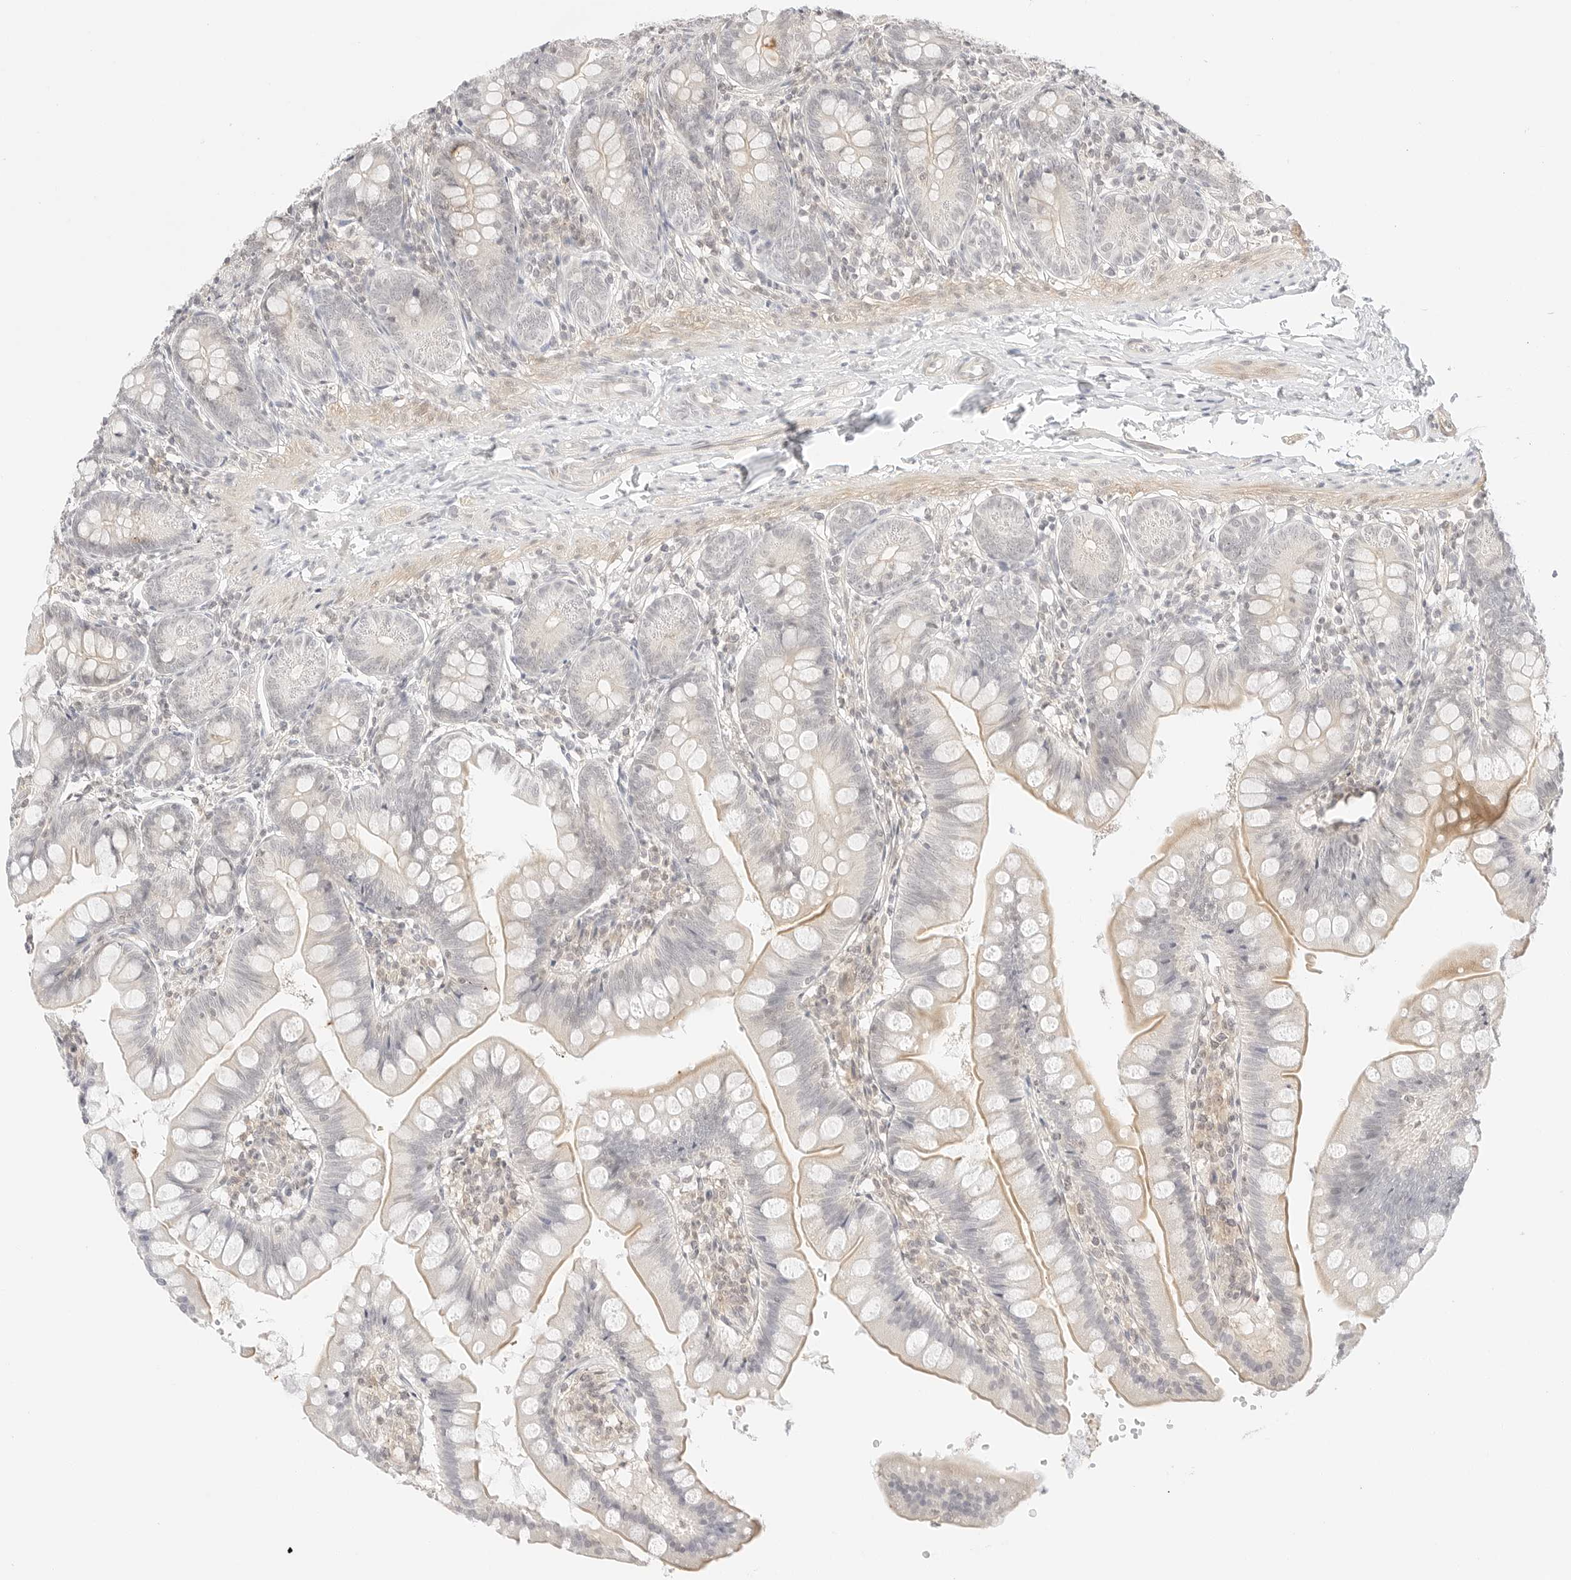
{"staining": {"intensity": "moderate", "quantity": "<25%", "location": "cytoplasmic/membranous"}, "tissue": "small intestine", "cell_type": "Glandular cells", "image_type": "normal", "snomed": [{"axis": "morphology", "description": "Normal tissue, NOS"}, {"axis": "topography", "description": "Small intestine"}], "caption": "An immunohistochemistry photomicrograph of unremarkable tissue is shown. Protein staining in brown labels moderate cytoplasmic/membranous positivity in small intestine within glandular cells.", "gene": "GNAS", "patient": {"sex": "male", "age": 7}}